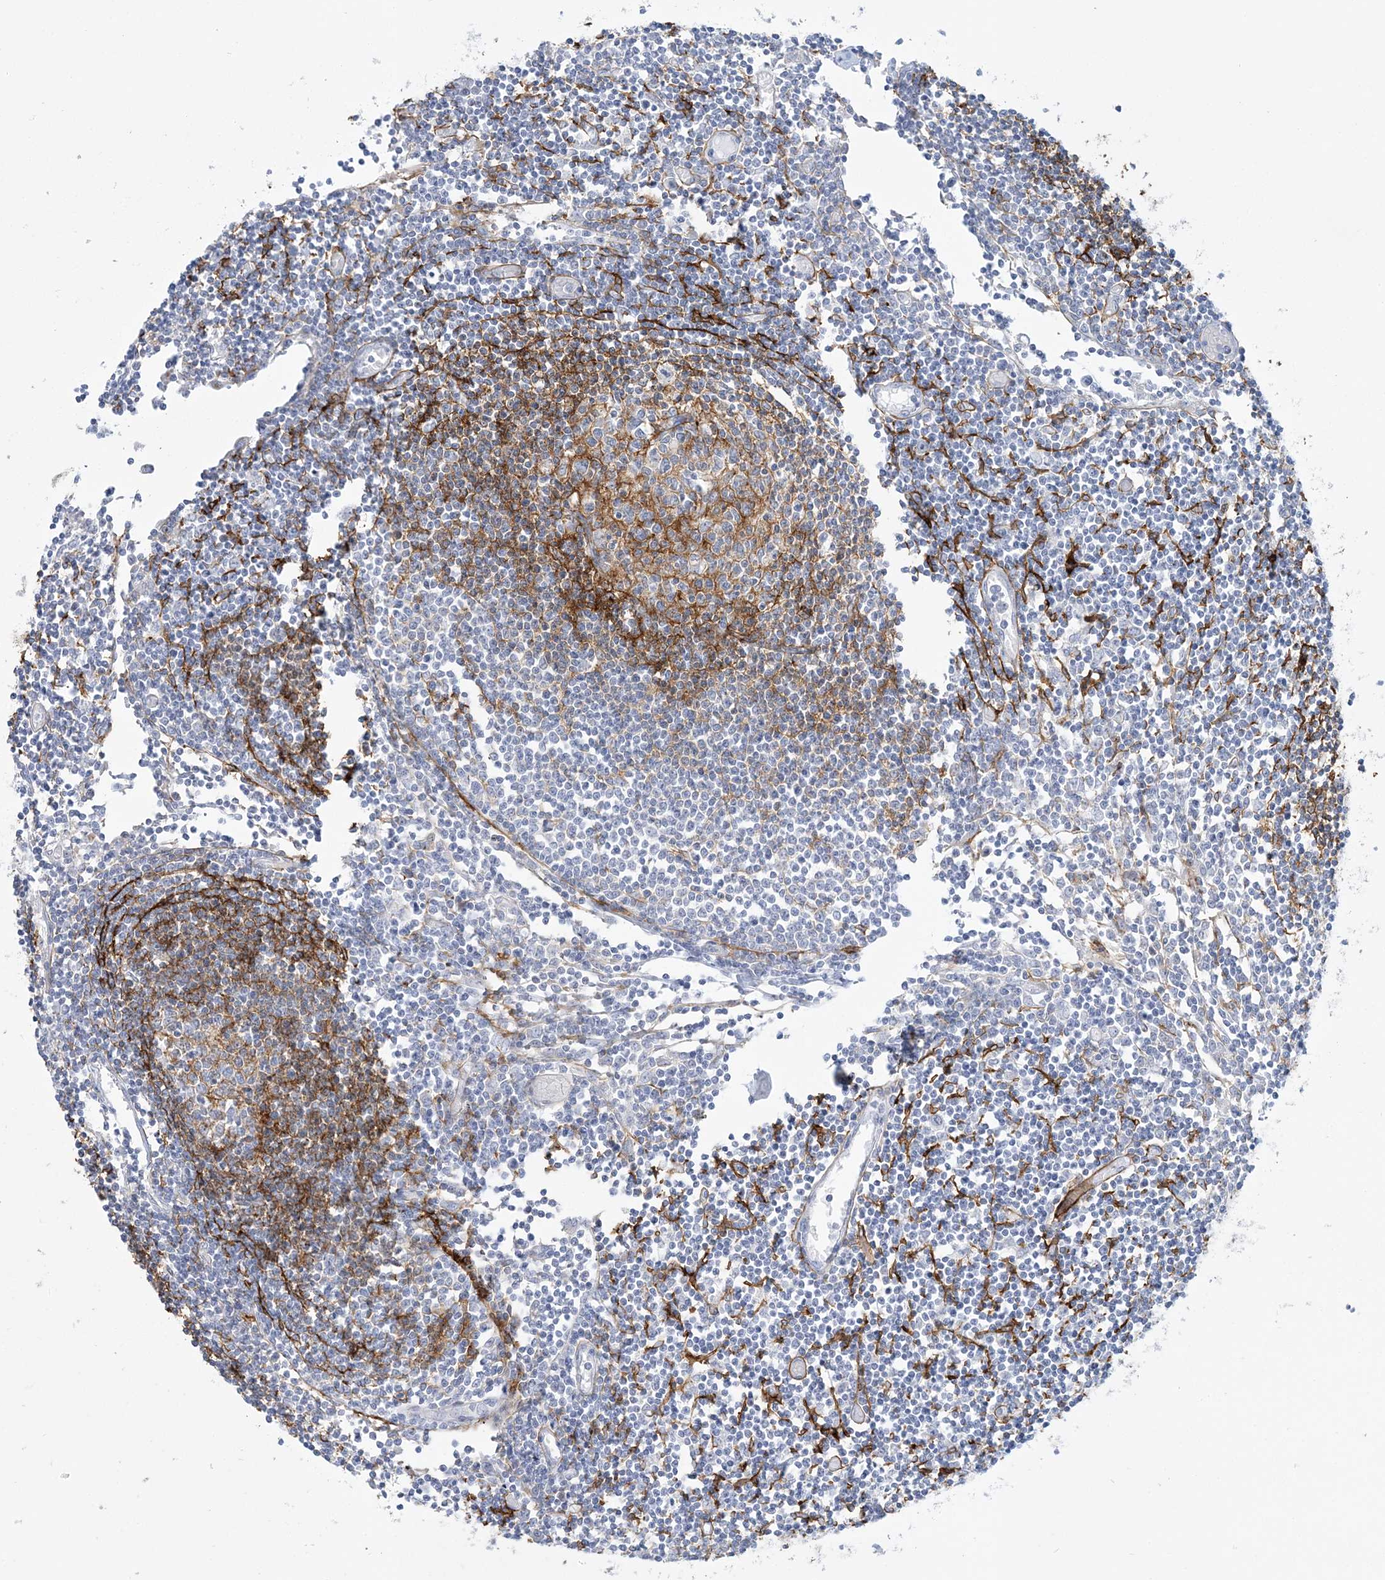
{"staining": {"intensity": "weak", "quantity": "<25%", "location": "cytoplasmic/membranous"}, "tissue": "lymph node", "cell_type": "Germinal center cells", "image_type": "normal", "snomed": [{"axis": "morphology", "description": "Normal tissue, NOS"}, {"axis": "topography", "description": "Lymph node"}], "caption": "A high-resolution image shows immunohistochemistry staining of unremarkable lymph node, which displays no significant expression in germinal center cells.", "gene": "ADGB", "patient": {"sex": "female", "age": 11}}